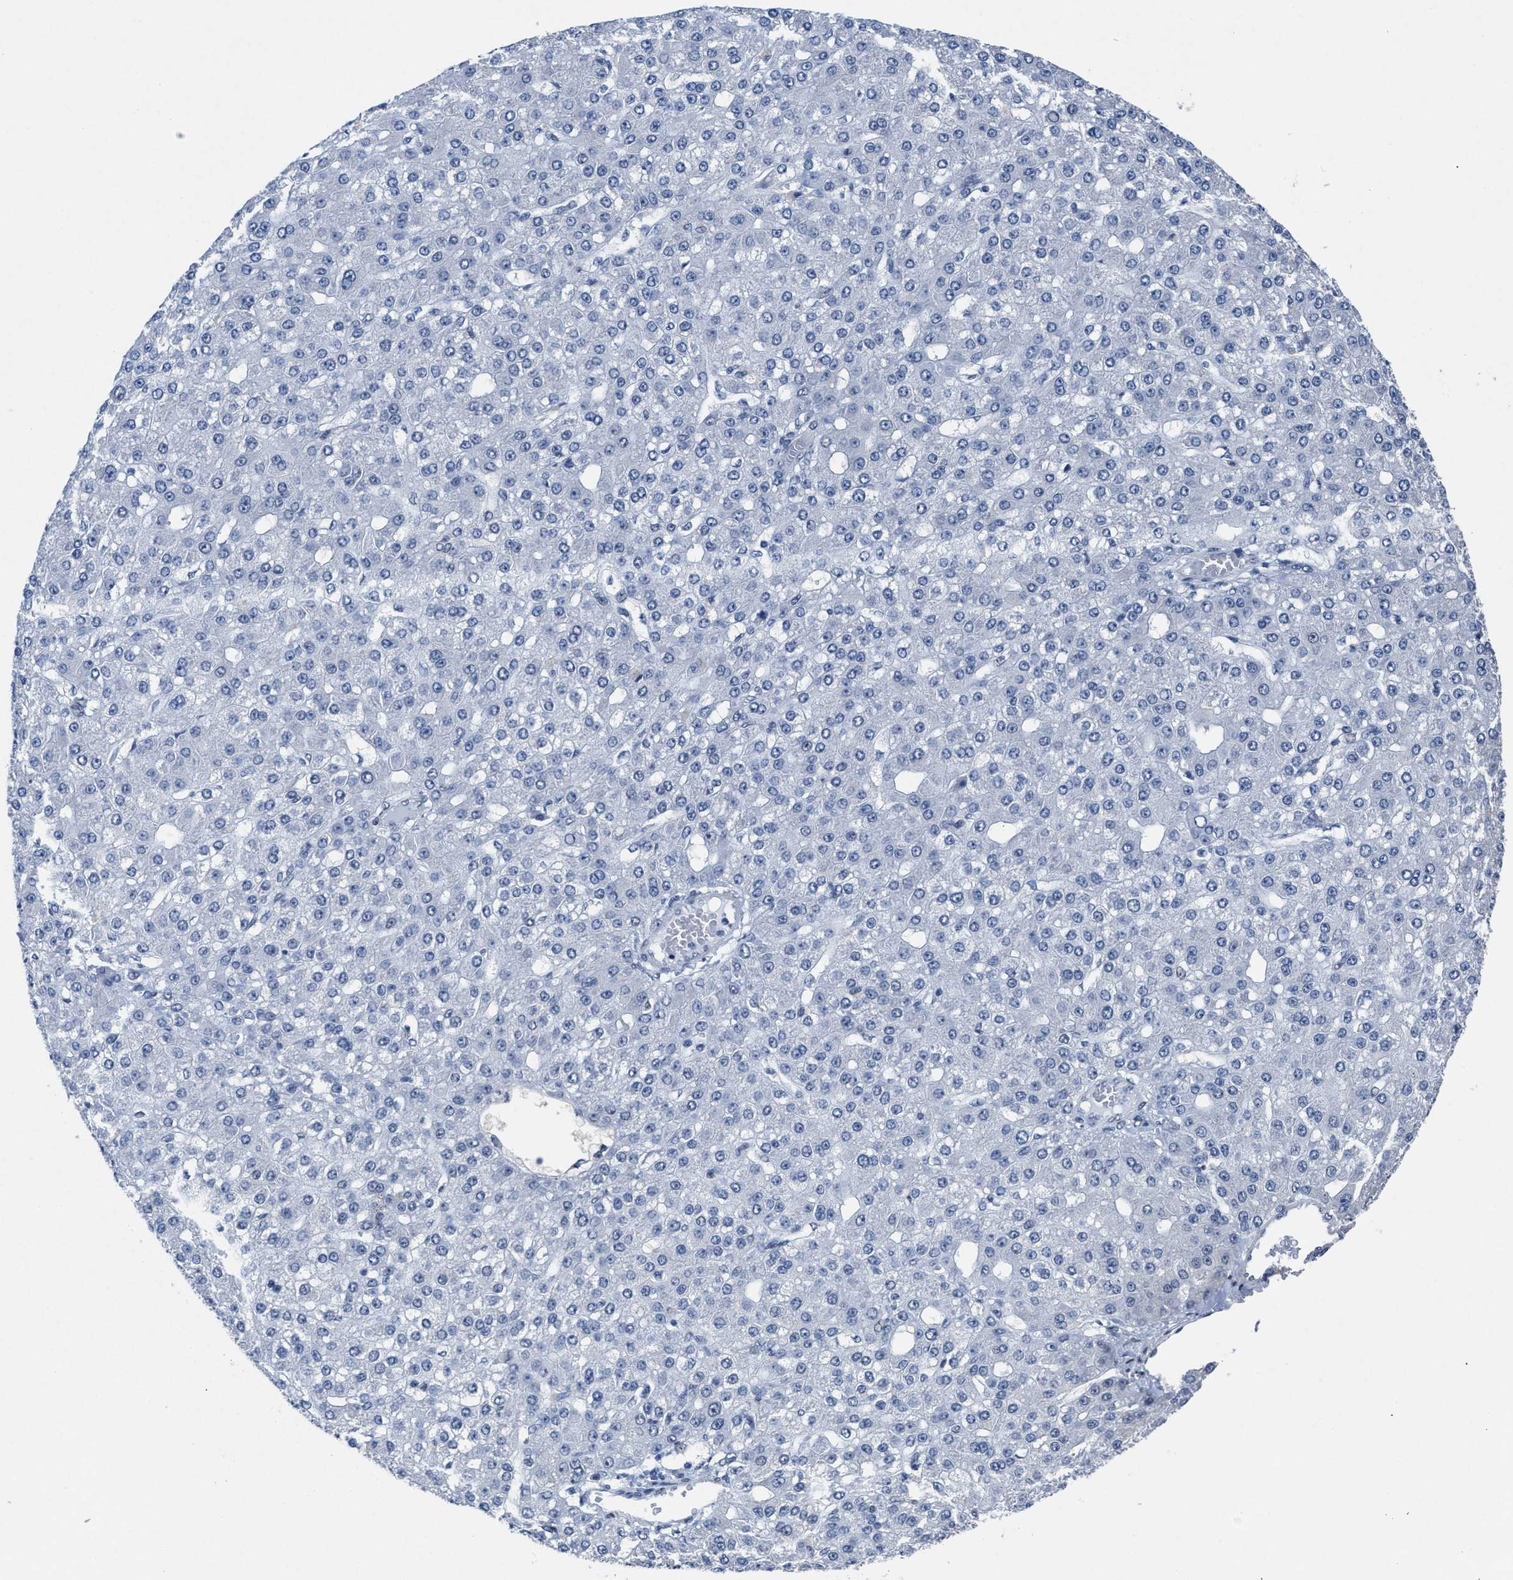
{"staining": {"intensity": "weak", "quantity": "<25%", "location": "nuclear"}, "tissue": "liver cancer", "cell_type": "Tumor cells", "image_type": "cancer", "snomed": [{"axis": "morphology", "description": "Carcinoma, Hepatocellular, NOS"}, {"axis": "topography", "description": "Liver"}], "caption": "IHC photomicrograph of neoplastic tissue: human liver cancer (hepatocellular carcinoma) stained with DAB (3,3'-diaminobenzidine) displays no significant protein positivity in tumor cells.", "gene": "ID3", "patient": {"sex": "male", "age": 67}}